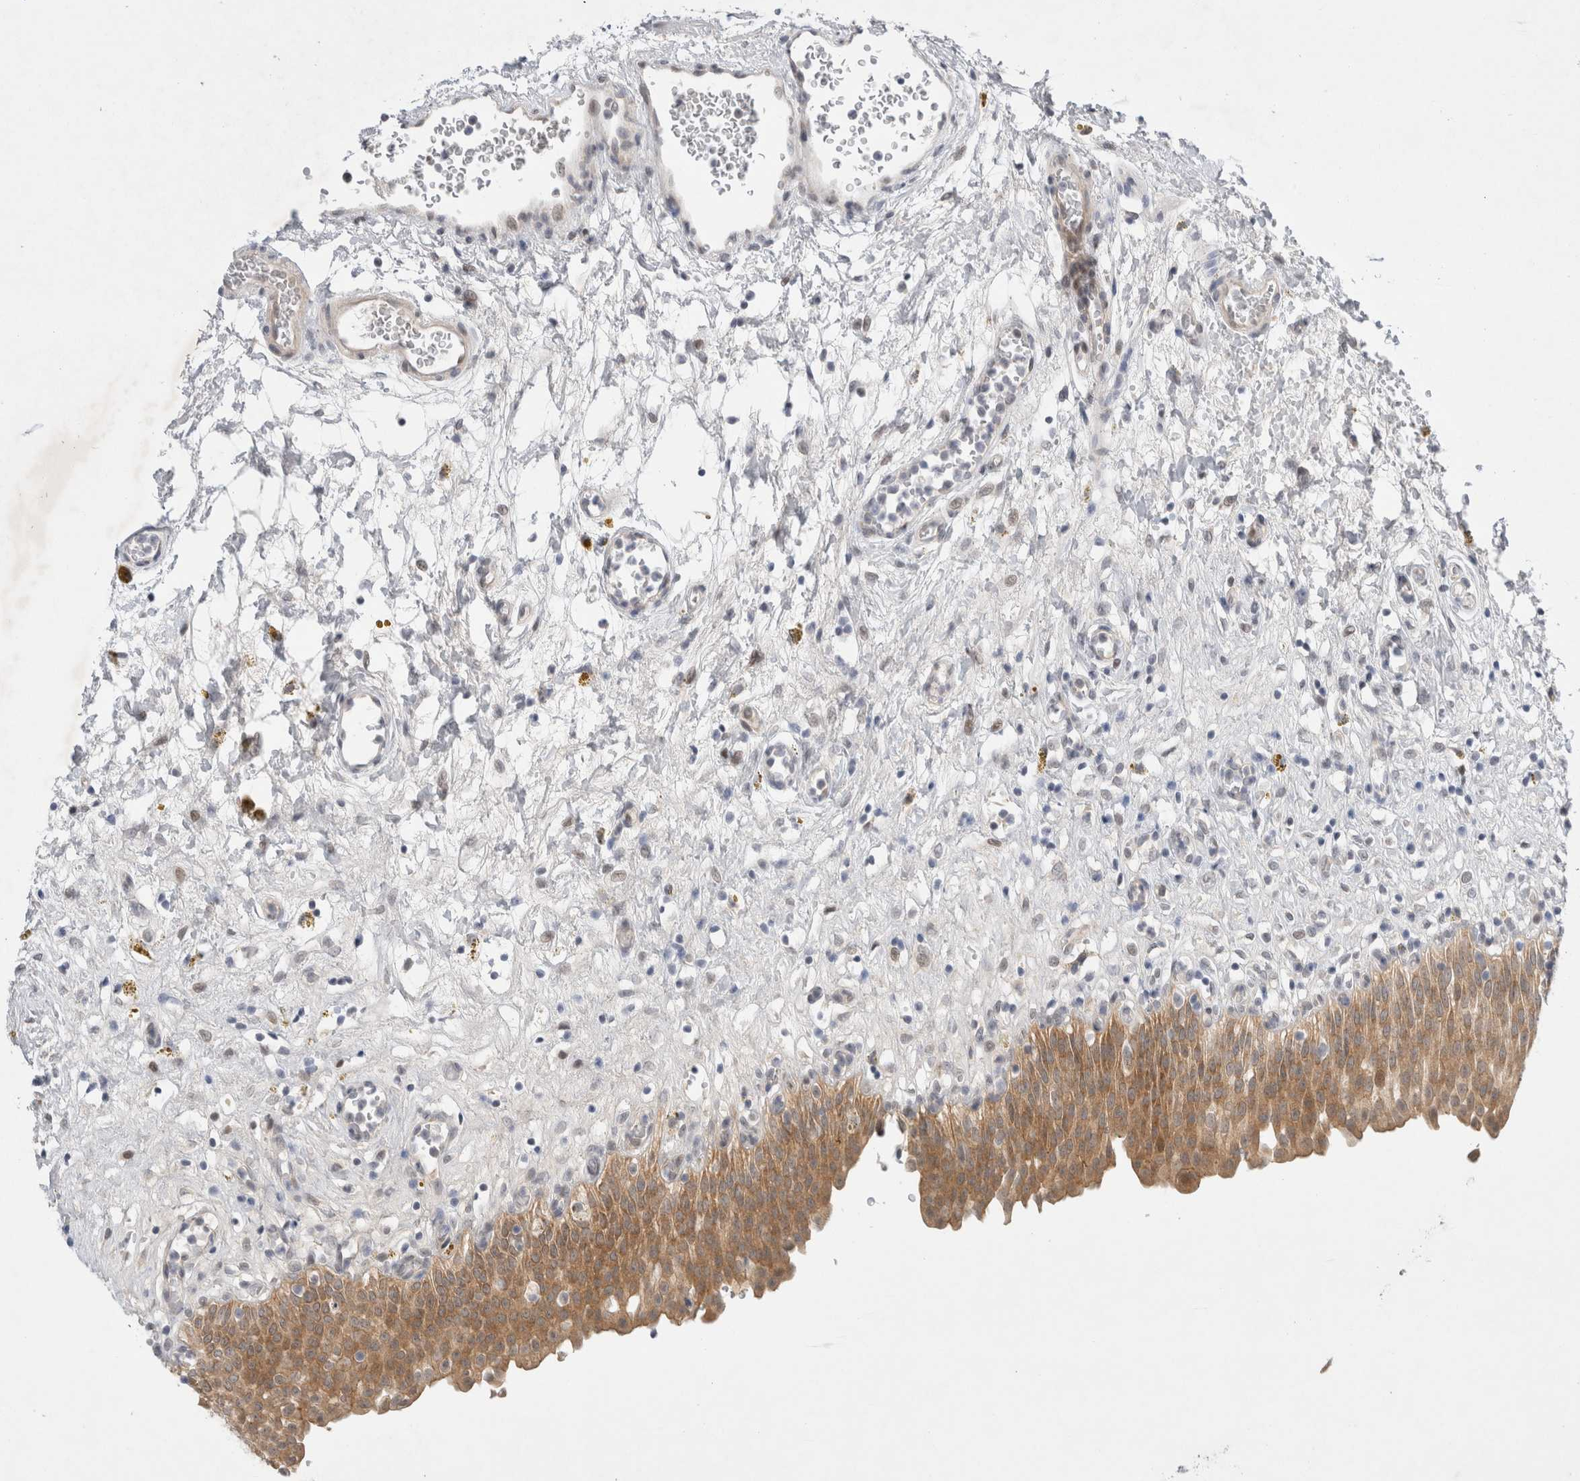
{"staining": {"intensity": "moderate", "quantity": ">75%", "location": "cytoplasmic/membranous,nuclear"}, "tissue": "urinary bladder", "cell_type": "Urothelial cells", "image_type": "normal", "snomed": [{"axis": "morphology", "description": "Urothelial carcinoma, High grade"}, {"axis": "topography", "description": "Urinary bladder"}], "caption": "Human urinary bladder stained for a protein (brown) shows moderate cytoplasmic/membranous,nuclear positive positivity in about >75% of urothelial cells.", "gene": "WIPF2", "patient": {"sex": "male", "age": 46}}